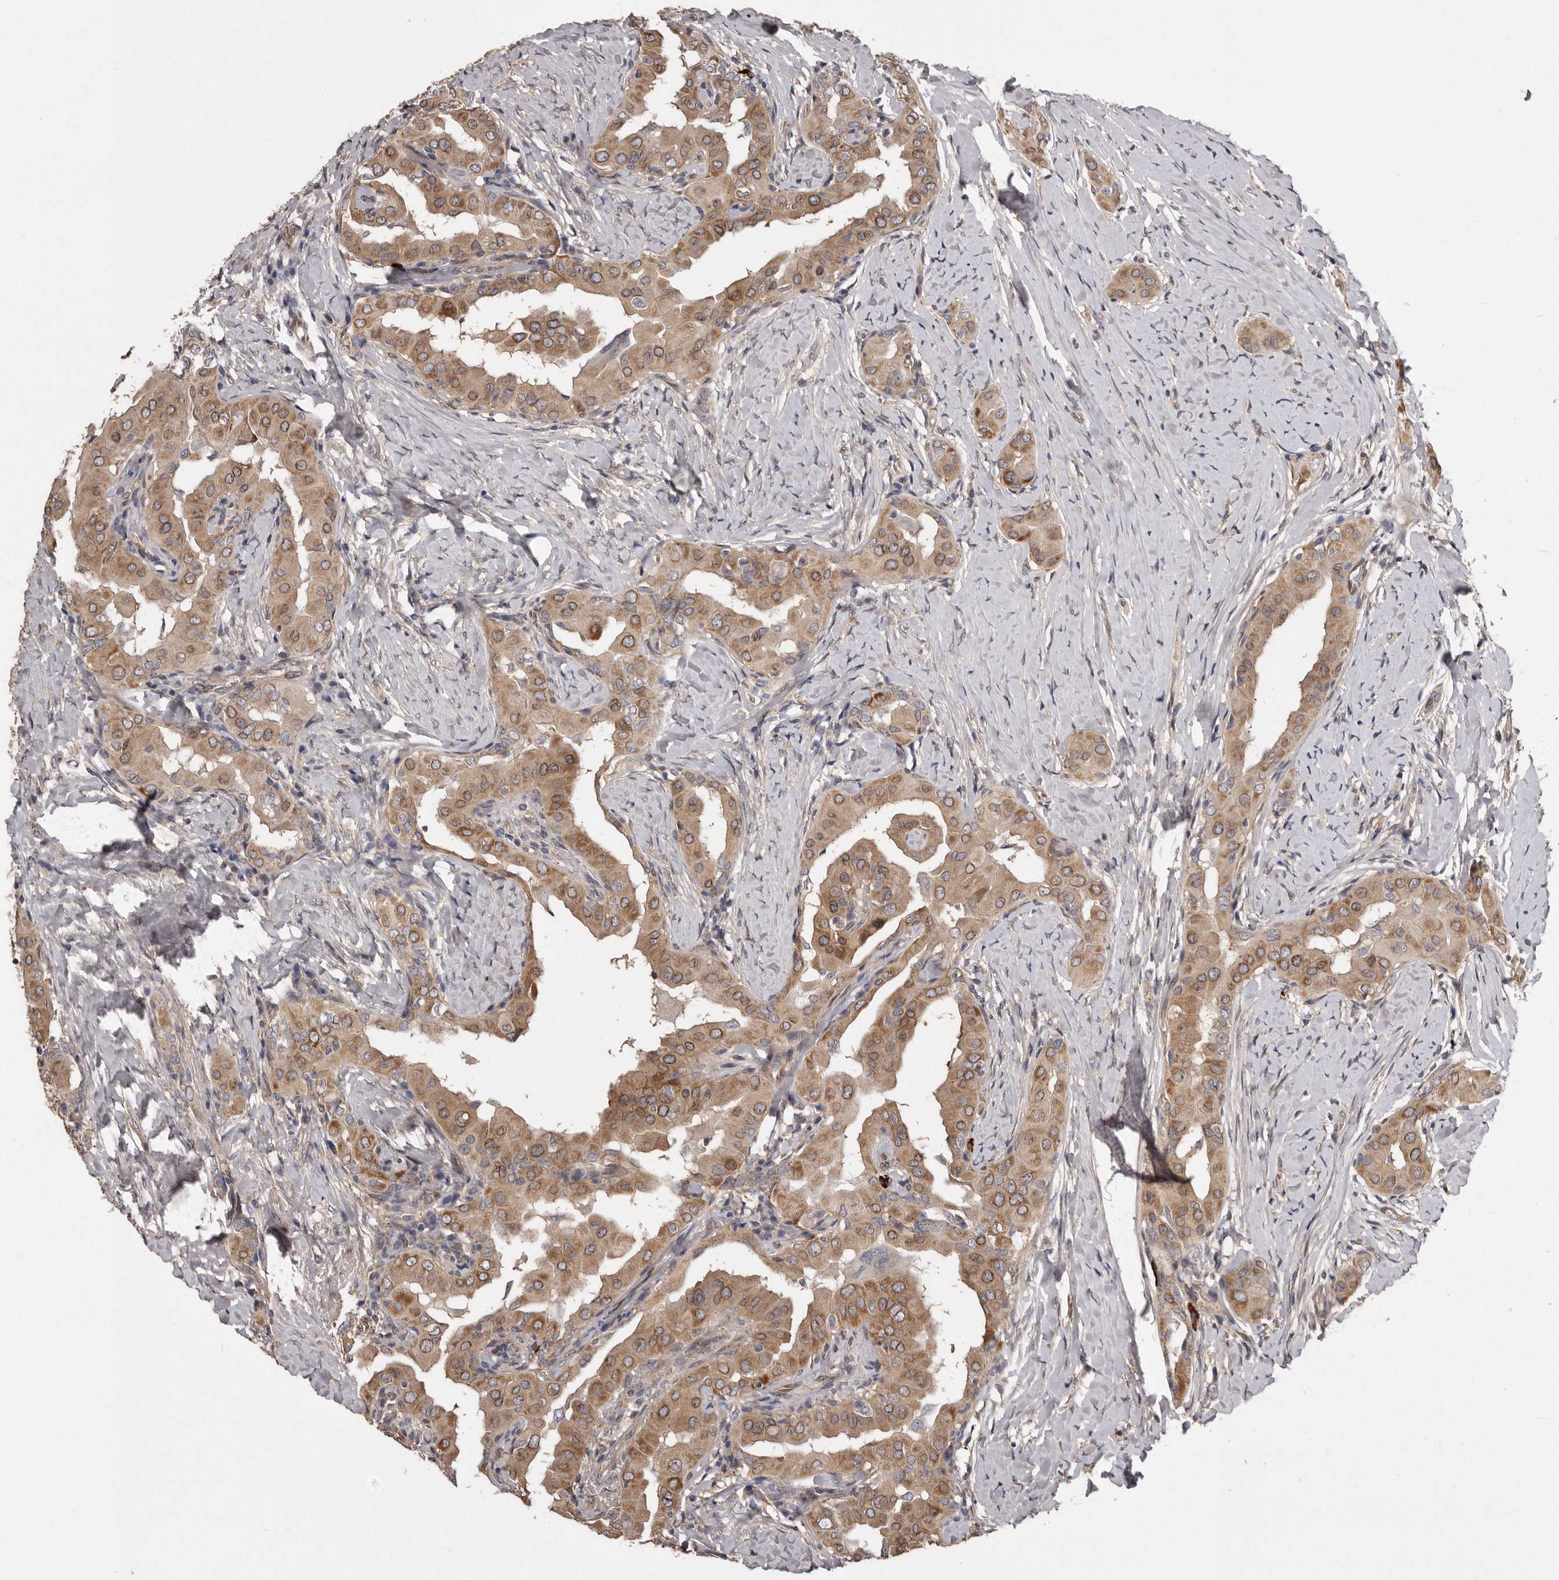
{"staining": {"intensity": "moderate", "quantity": ">75%", "location": "cytoplasmic/membranous"}, "tissue": "thyroid cancer", "cell_type": "Tumor cells", "image_type": "cancer", "snomed": [{"axis": "morphology", "description": "Papillary adenocarcinoma, NOS"}, {"axis": "topography", "description": "Thyroid gland"}], "caption": "A brown stain highlights moderate cytoplasmic/membranous positivity of a protein in thyroid papillary adenocarcinoma tumor cells. The staining was performed using DAB, with brown indicating positive protein expression. Nuclei are stained blue with hematoxylin.", "gene": "ARMCX1", "patient": {"sex": "male", "age": 33}}